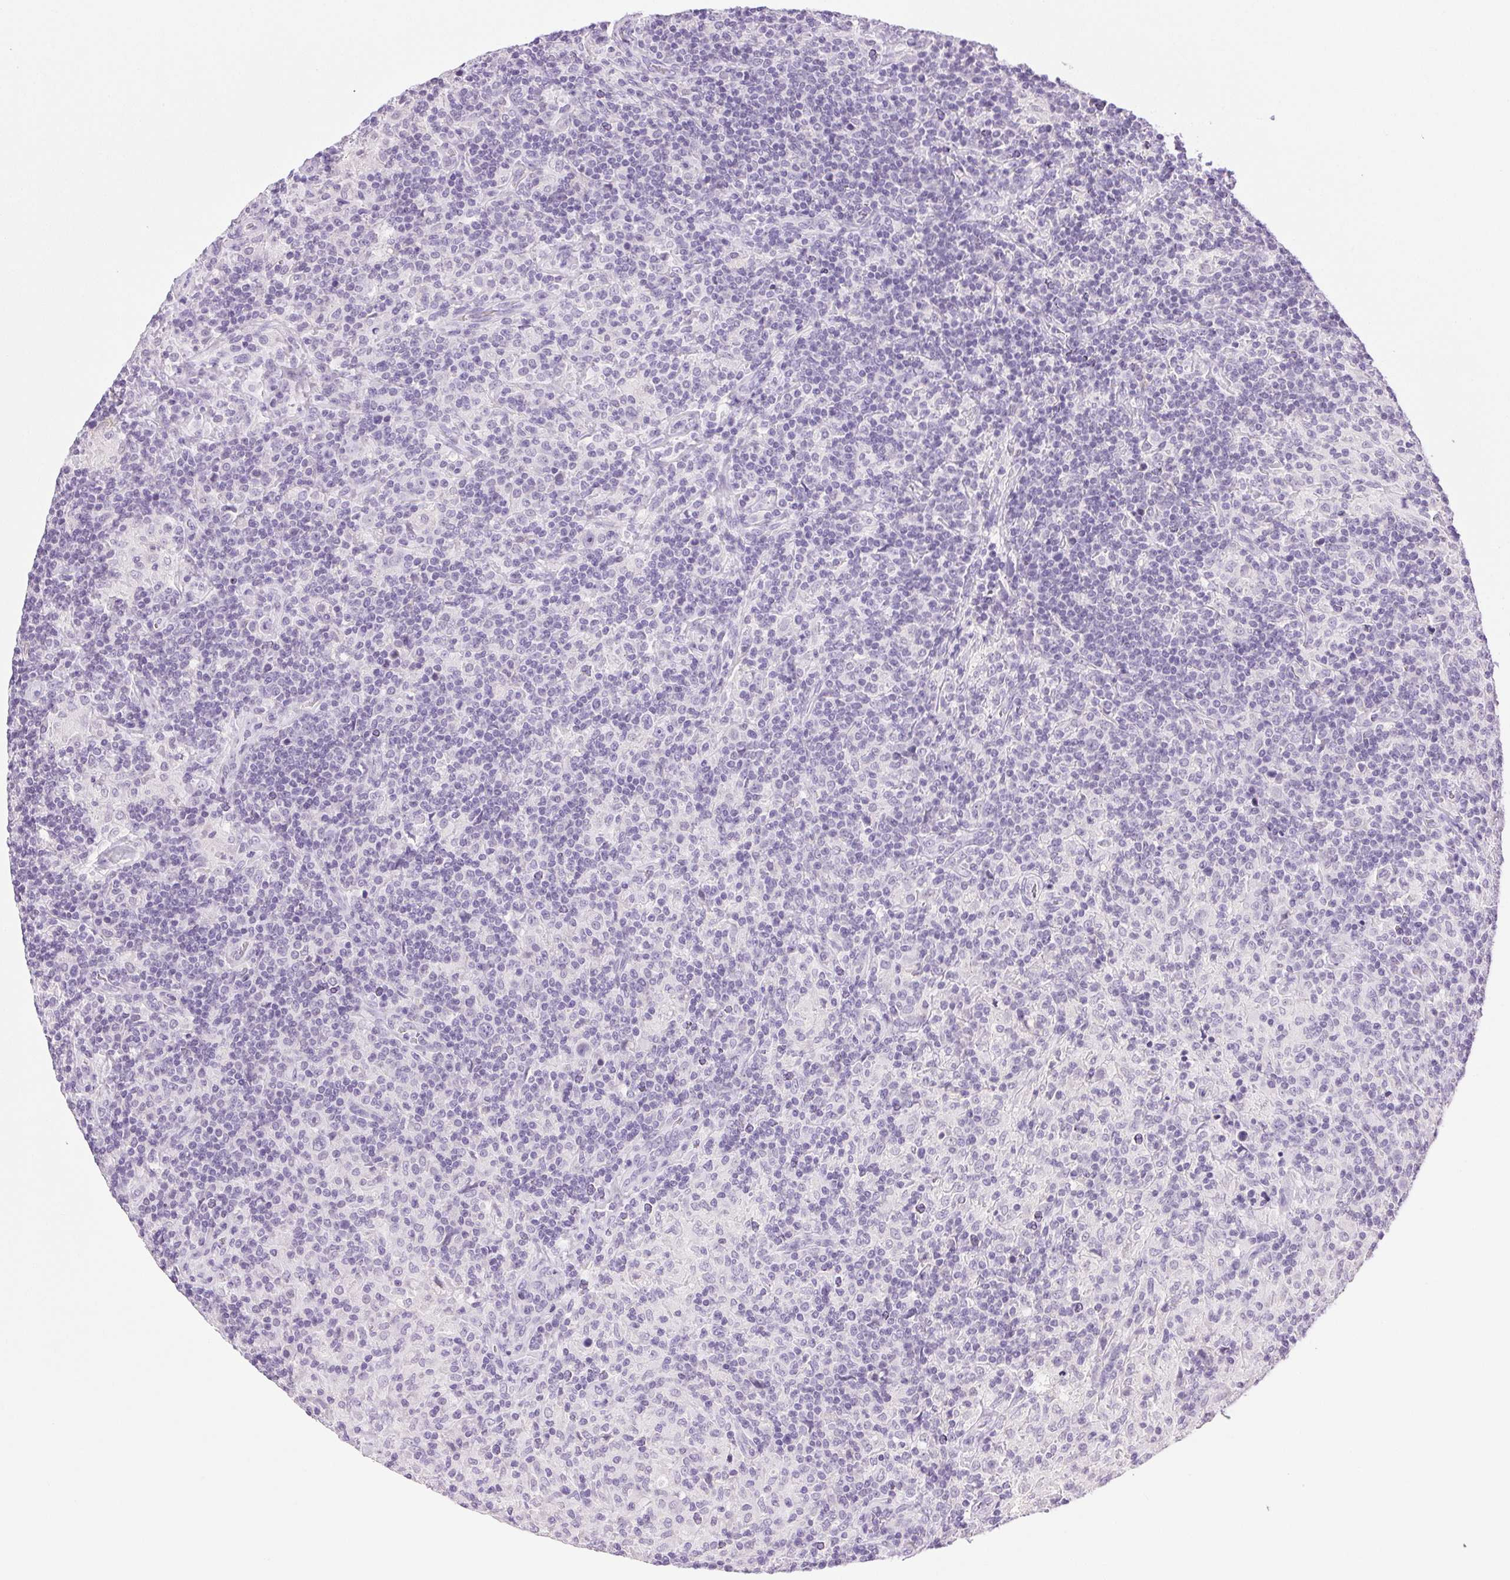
{"staining": {"intensity": "negative", "quantity": "none", "location": "none"}, "tissue": "lymphoma", "cell_type": "Tumor cells", "image_type": "cancer", "snomed": [{"axis": "morphology", "description": "Hodgkin's disease, NOS"}, {"axis": "topography", "description": "Lymph node"}], "caption": "Tumor cells show no significant protein positivity in lymphoma.", "gene": "CLDN10", "patient": {"sex": "male", "age": 70}}